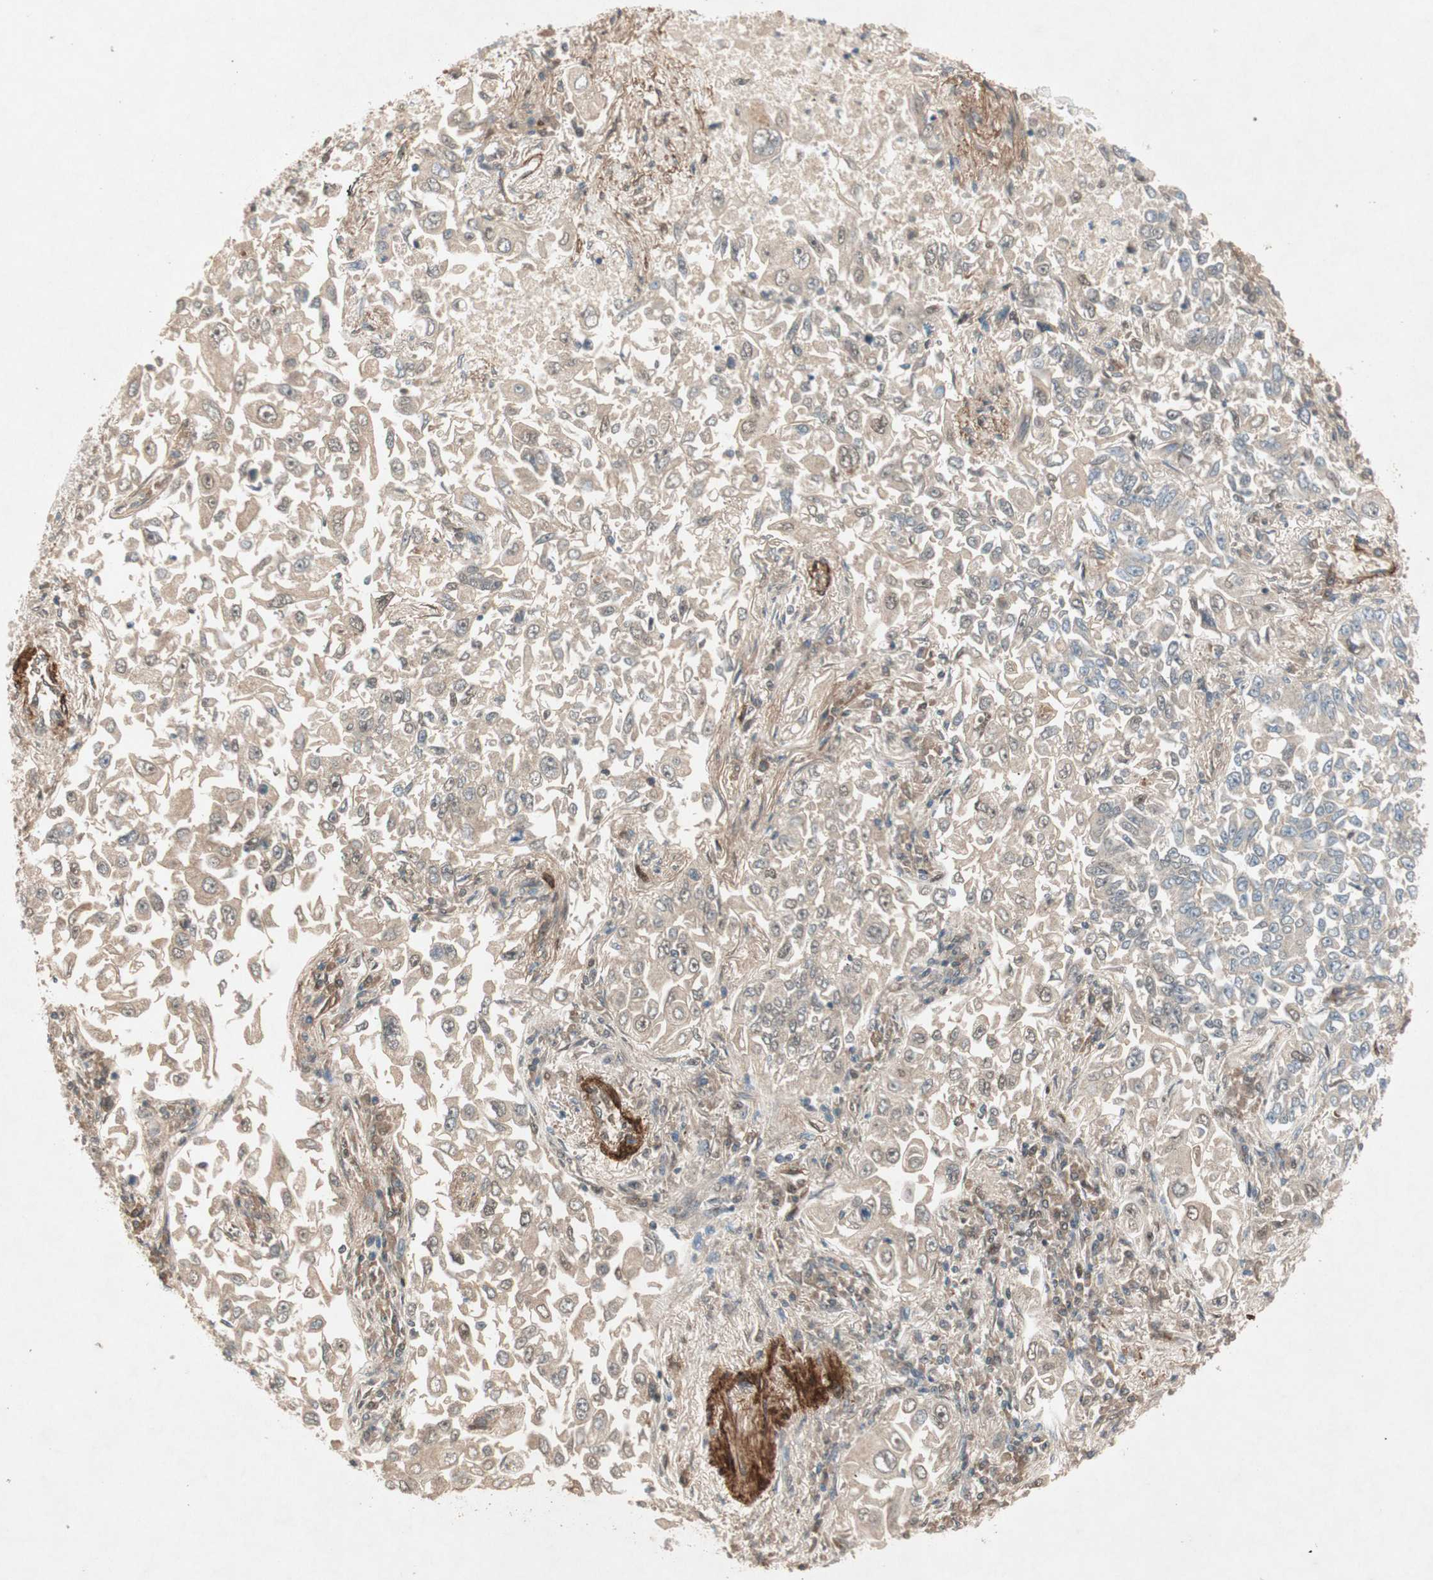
{"staining": {"intensity": "weak", "quantity": ">75%", "location": "cytoplasmic/membranous"}, "tissue": "lung cancer", "cell_type": "Tumor cells", "image_type": "cancer", "snomed": [{"axis": "morphology", "description": "Adenocarcinoma, NOS"}, {"axis": "topography", "description": "Lung"}], "caption": "The immunohistochemical stain labels weak cytoplasmic/membranous expression in tumor cells of lung adenocarcinoma tissue.", "gene": "RNGTT", "patient": {"sex": "male", "age": 84}}